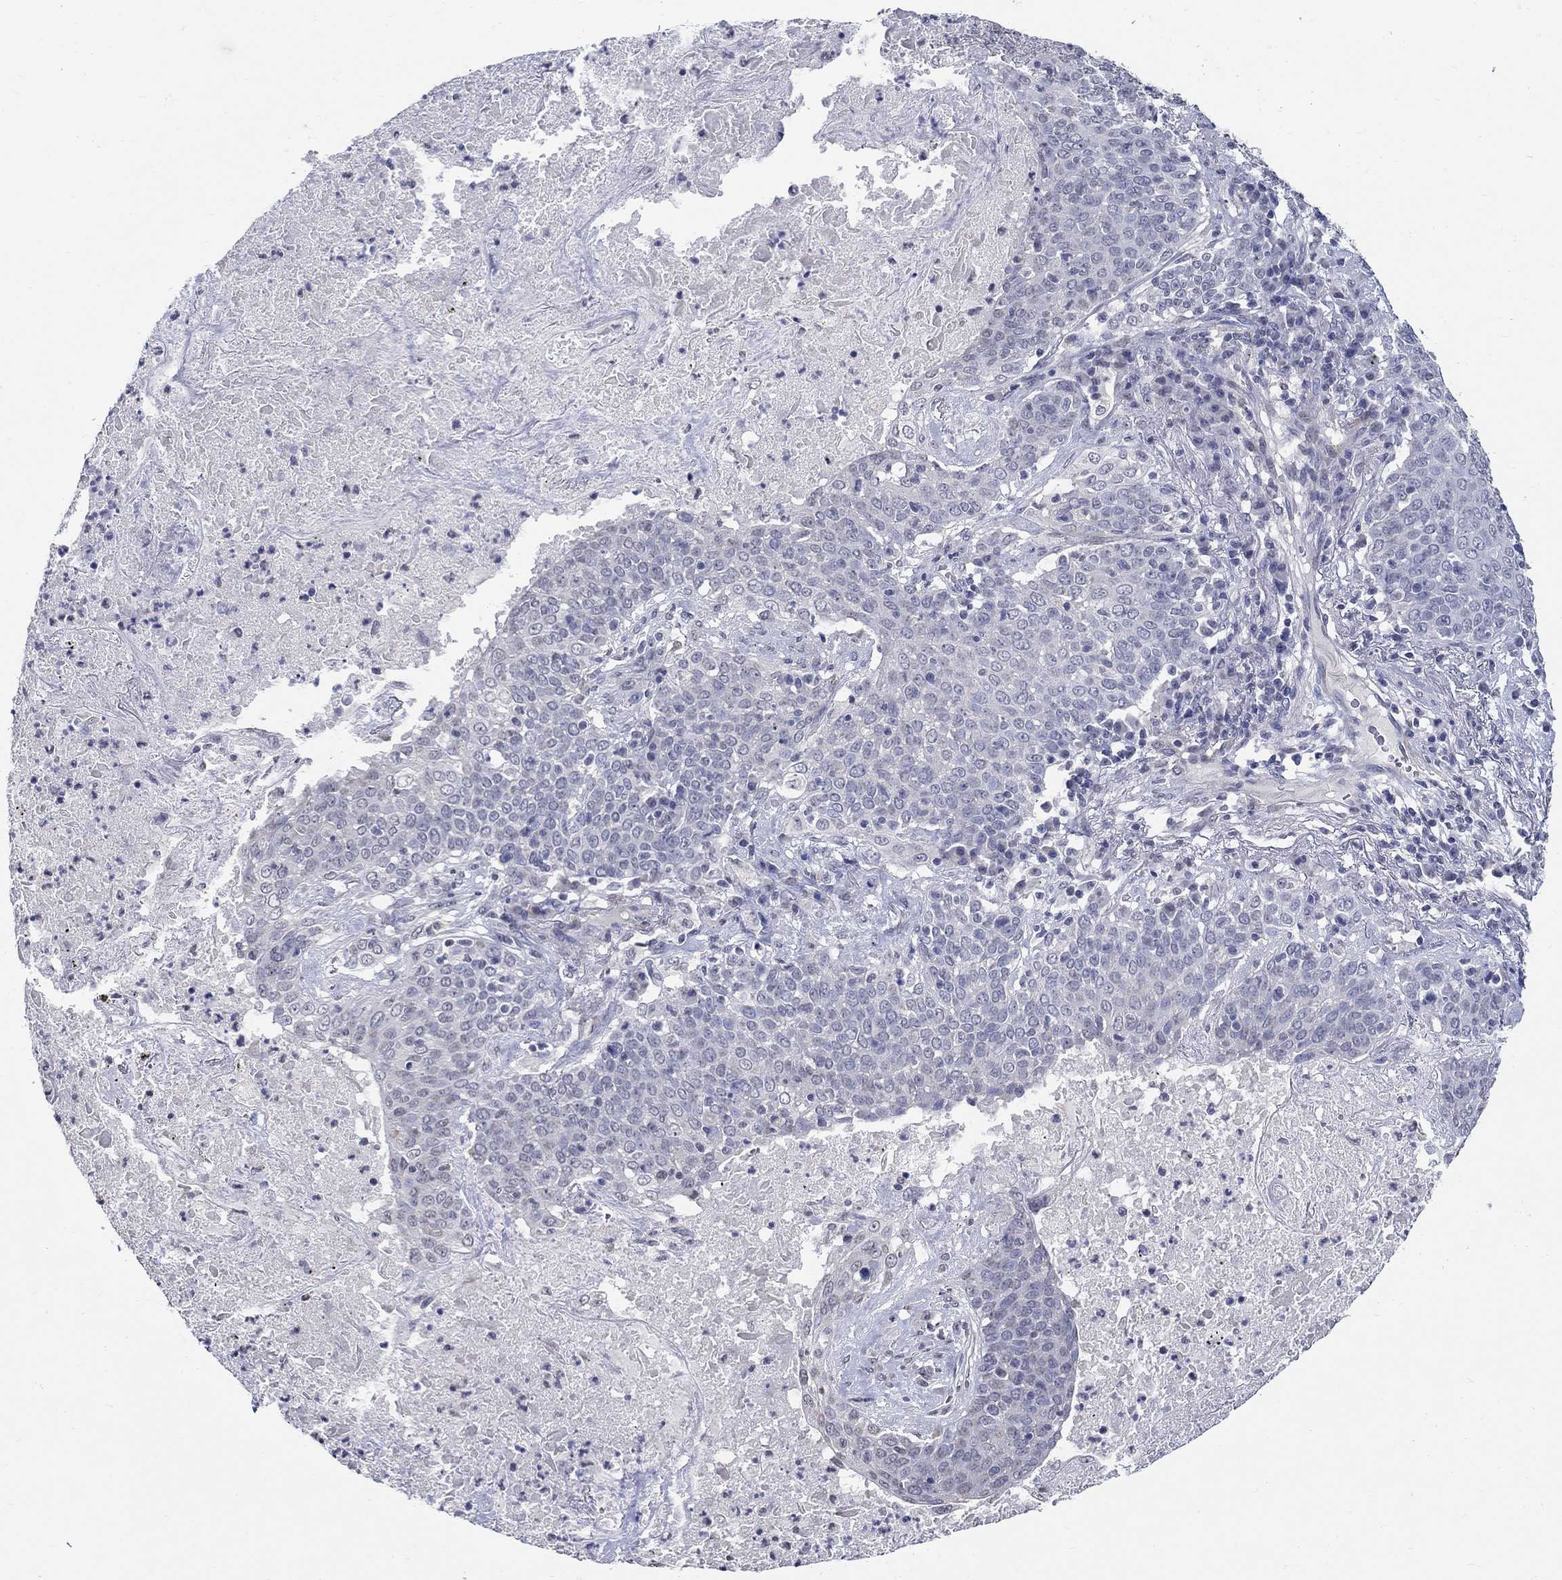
{"staining": {"intensity": "negative", "quantity": "none", "location": "none"}, "tissue": "lung cancer", "cell_type": "Tumor cells", "image_type": "cancer", "snomed": [{"axis": "morphology", "description": "Squamous cell carcinoma, NOS"}, {"axis": "topography", "description": "Lung"}], "caption": "DAB (3,3'-diaminobenzidine) immunohistochemical staining of squamous cell carcinoma (lung) reveals no significant expression in tumor cells.", "gene": "PDE1B", "patient": {"sex": "male", "age": 82}}